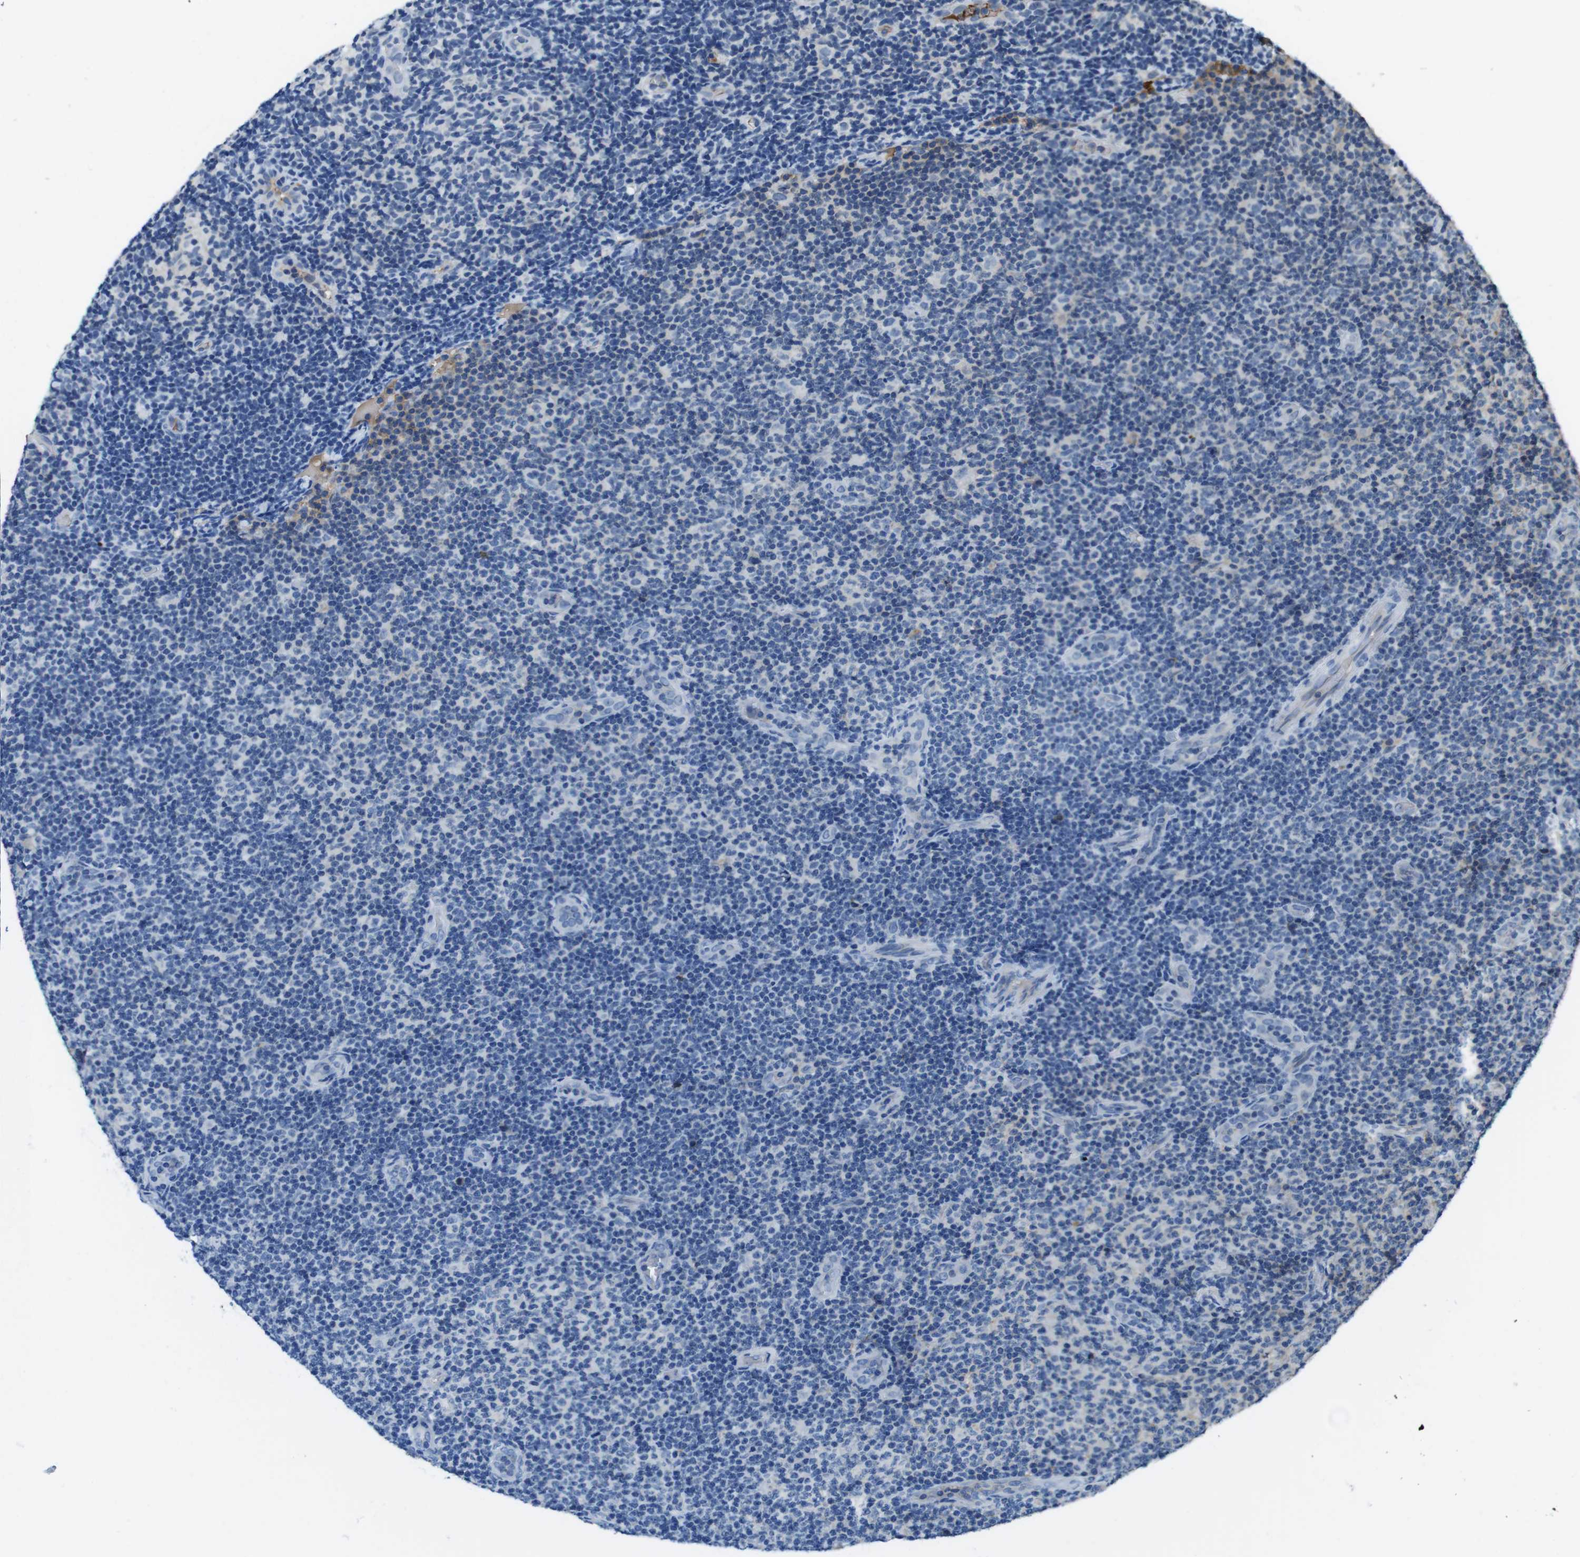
{"staining": {"intensity": "negative", "quantity": "none", "location": "none"}, "tissue": "lymphoma", "cell_type": "Tumor cells", "image_type": "cancer", "snomed": [{"axis": "morphology", "description": "Malignant lymphoma, non-Hodgkin's type, Low grade"}, {"axis": "topography", "description": "Lymph node"}], "caption": "There is no significant positivity in tumor cells of low-grade malignant lymphoma, non-Hodgkin's type.", "gene": "TMPRSS15", "patient": {"sex": "male", "age": 83}}